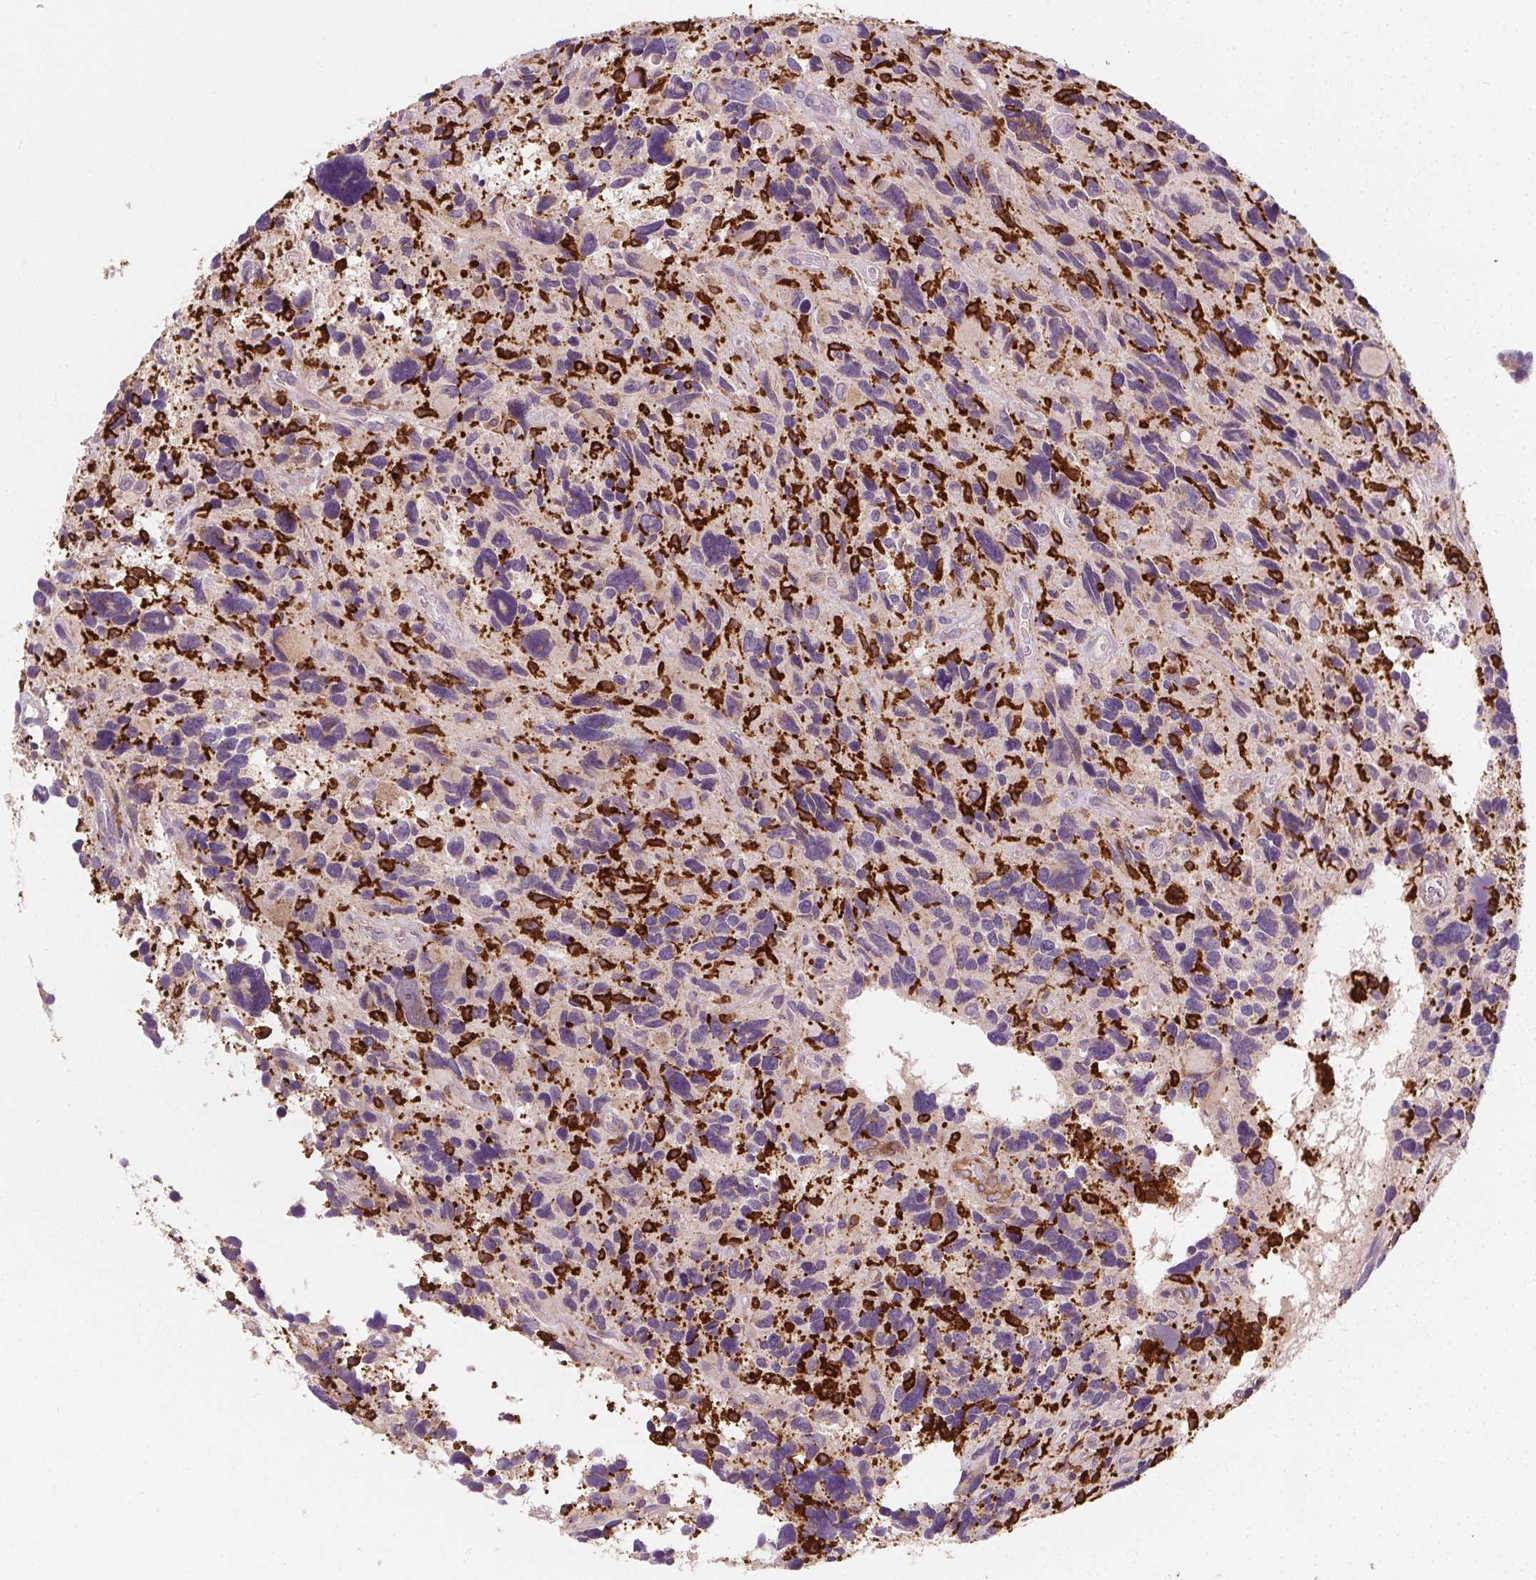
{"staining": {"intensity": "negative", "quantity": "none", "location": "none"}, "tissue": "glioma", "cell_type": "Tumor cells", "image_type": "cancer", "snomed": [{"axis": "morphology", "description": "Glioma, malignant, High grade"}, {"axis": "topography", "description": "Brain"}], "caption": "Tumor cells show no significant positivity in malignant high-grade glioma. (DAB (3,3'-diaminobenzidine) immunohistochemistry (IHC) visualized using brightfield microscopy, high magnification).", "gene": "RAB20", "patient": {"sex": "male", "age": 46}}